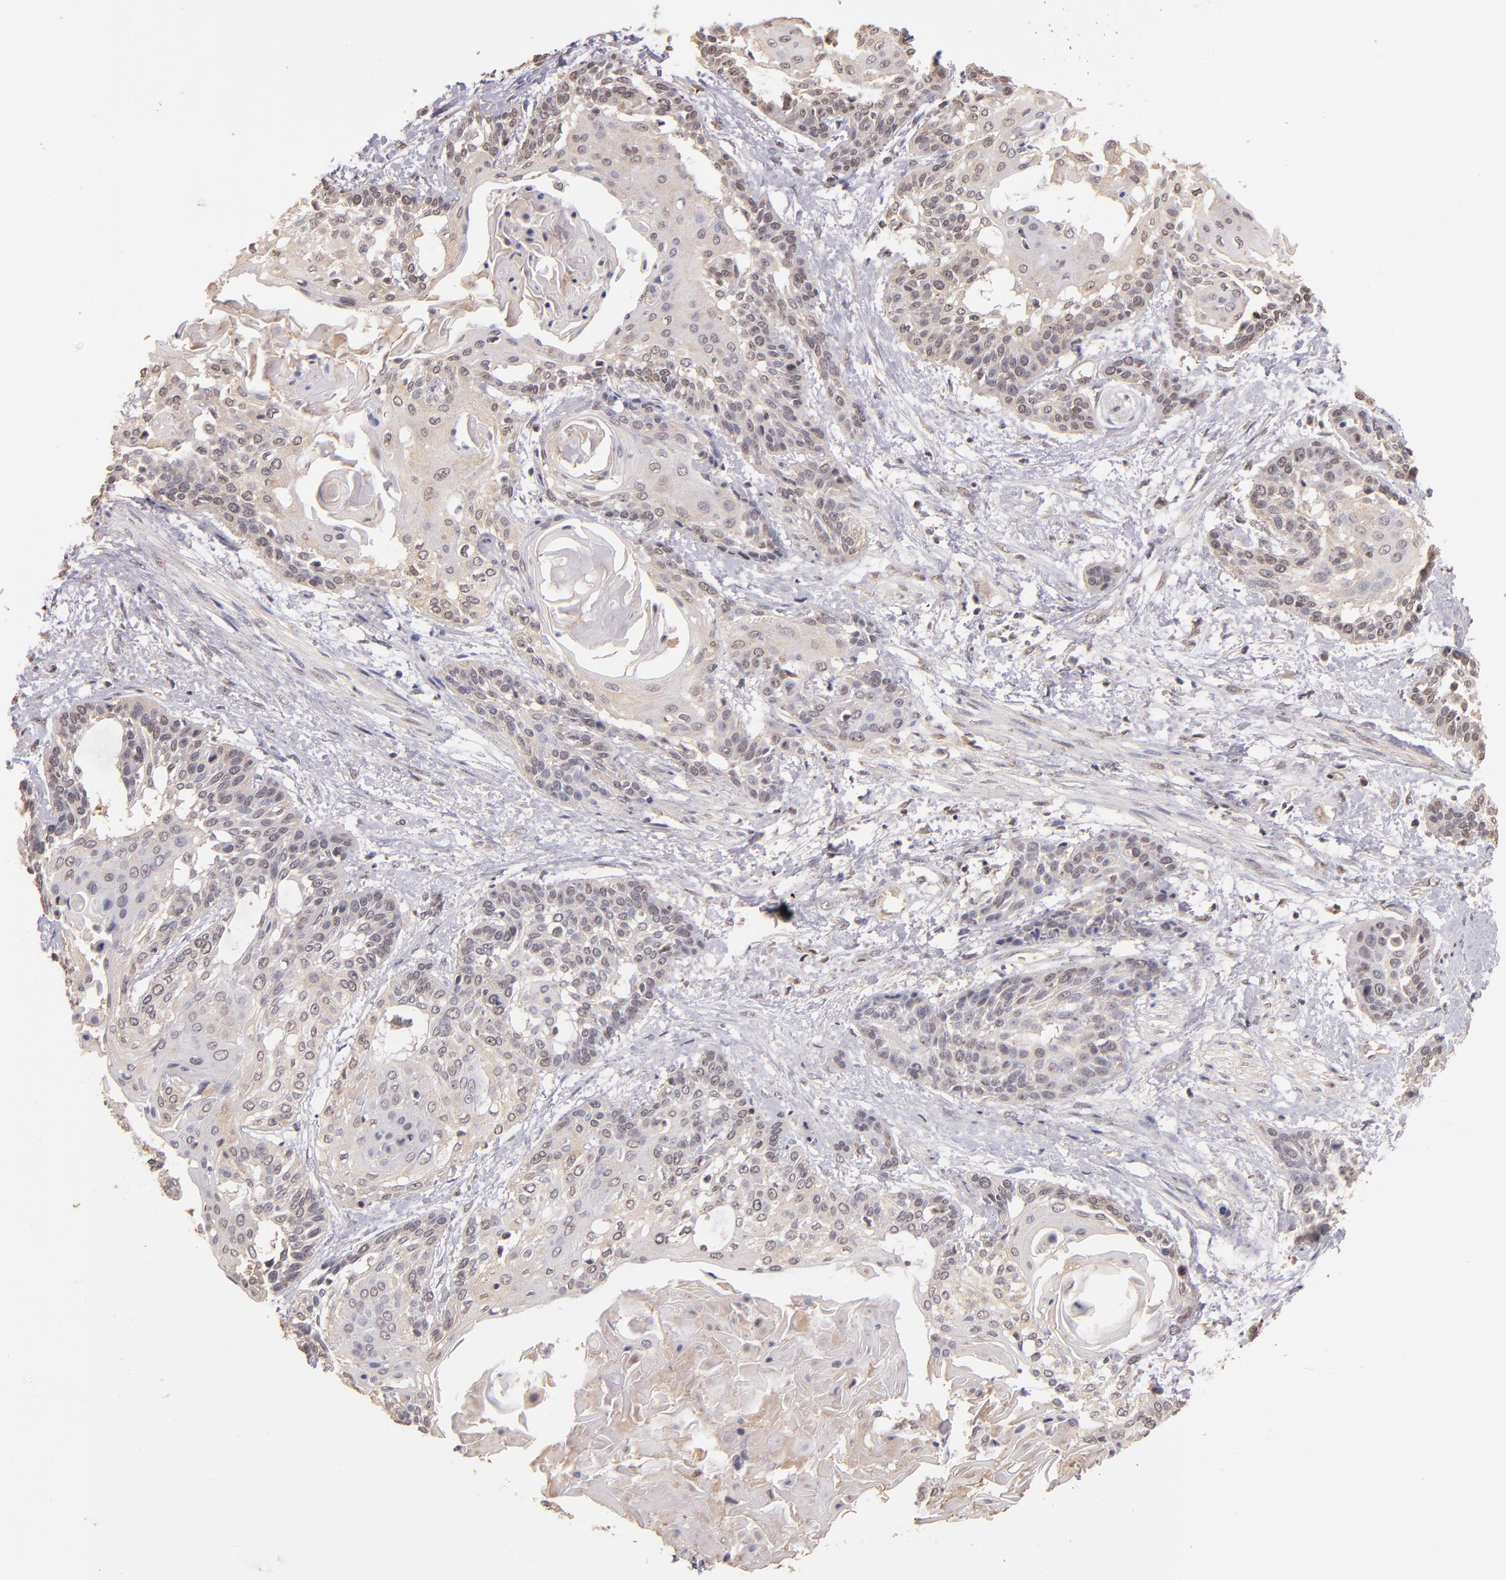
{"staining": {"intensity": "weak", "quantity": "25%-75%", "location": "cytoplasmic/membranous"}, "tissue": "cervical cancer", "cell_type": "Tumor cells", "image_type": "cancer", "snomed": [{"axis": "morphology", "description": "Squamous cell carcinoma, NOS"}, {"axis": "topography", "description": "Cervix"}], "caption": "Weak cytoplasmic/membranous expression for a protein is identified in about 25%-75% of tumor cells of cervical squamous cell carcinoma using IHC.", "gene": "SERPINC1", "patient": {"sex": "female", "age": 57}}